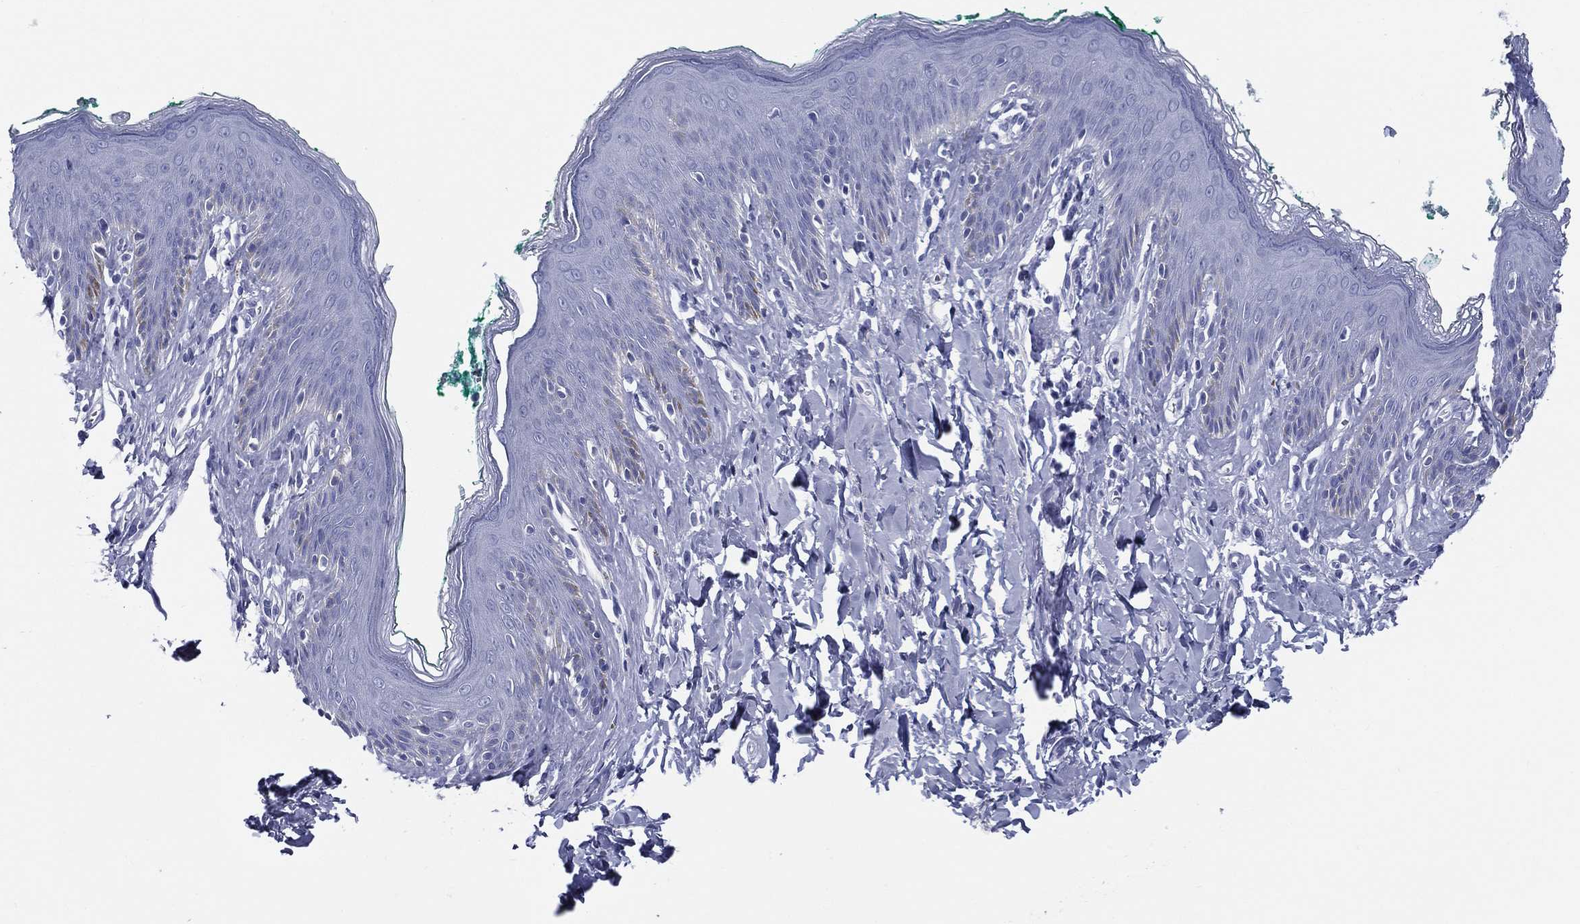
{"staining": {"intensity": "negative", "quantity": "none", "location": "none"}, "tissue": "skin", "cell_type": "Epidermal cells", "image_type": "normal", "snomed": [{"axis": "morphology", "description": "Normal tissue, NOS"}, {"axis": "topography", "description": "Vulva"}], "caption": "Protein analysis of normal skin reveals no significant expression in epidermal cells. (DAB (3,3'-diaminobenzidine) immunohistochemistry (IHC), high magnification).", "gene": "RSPH4A", "patient": {"sex": "female", "age": 66}}